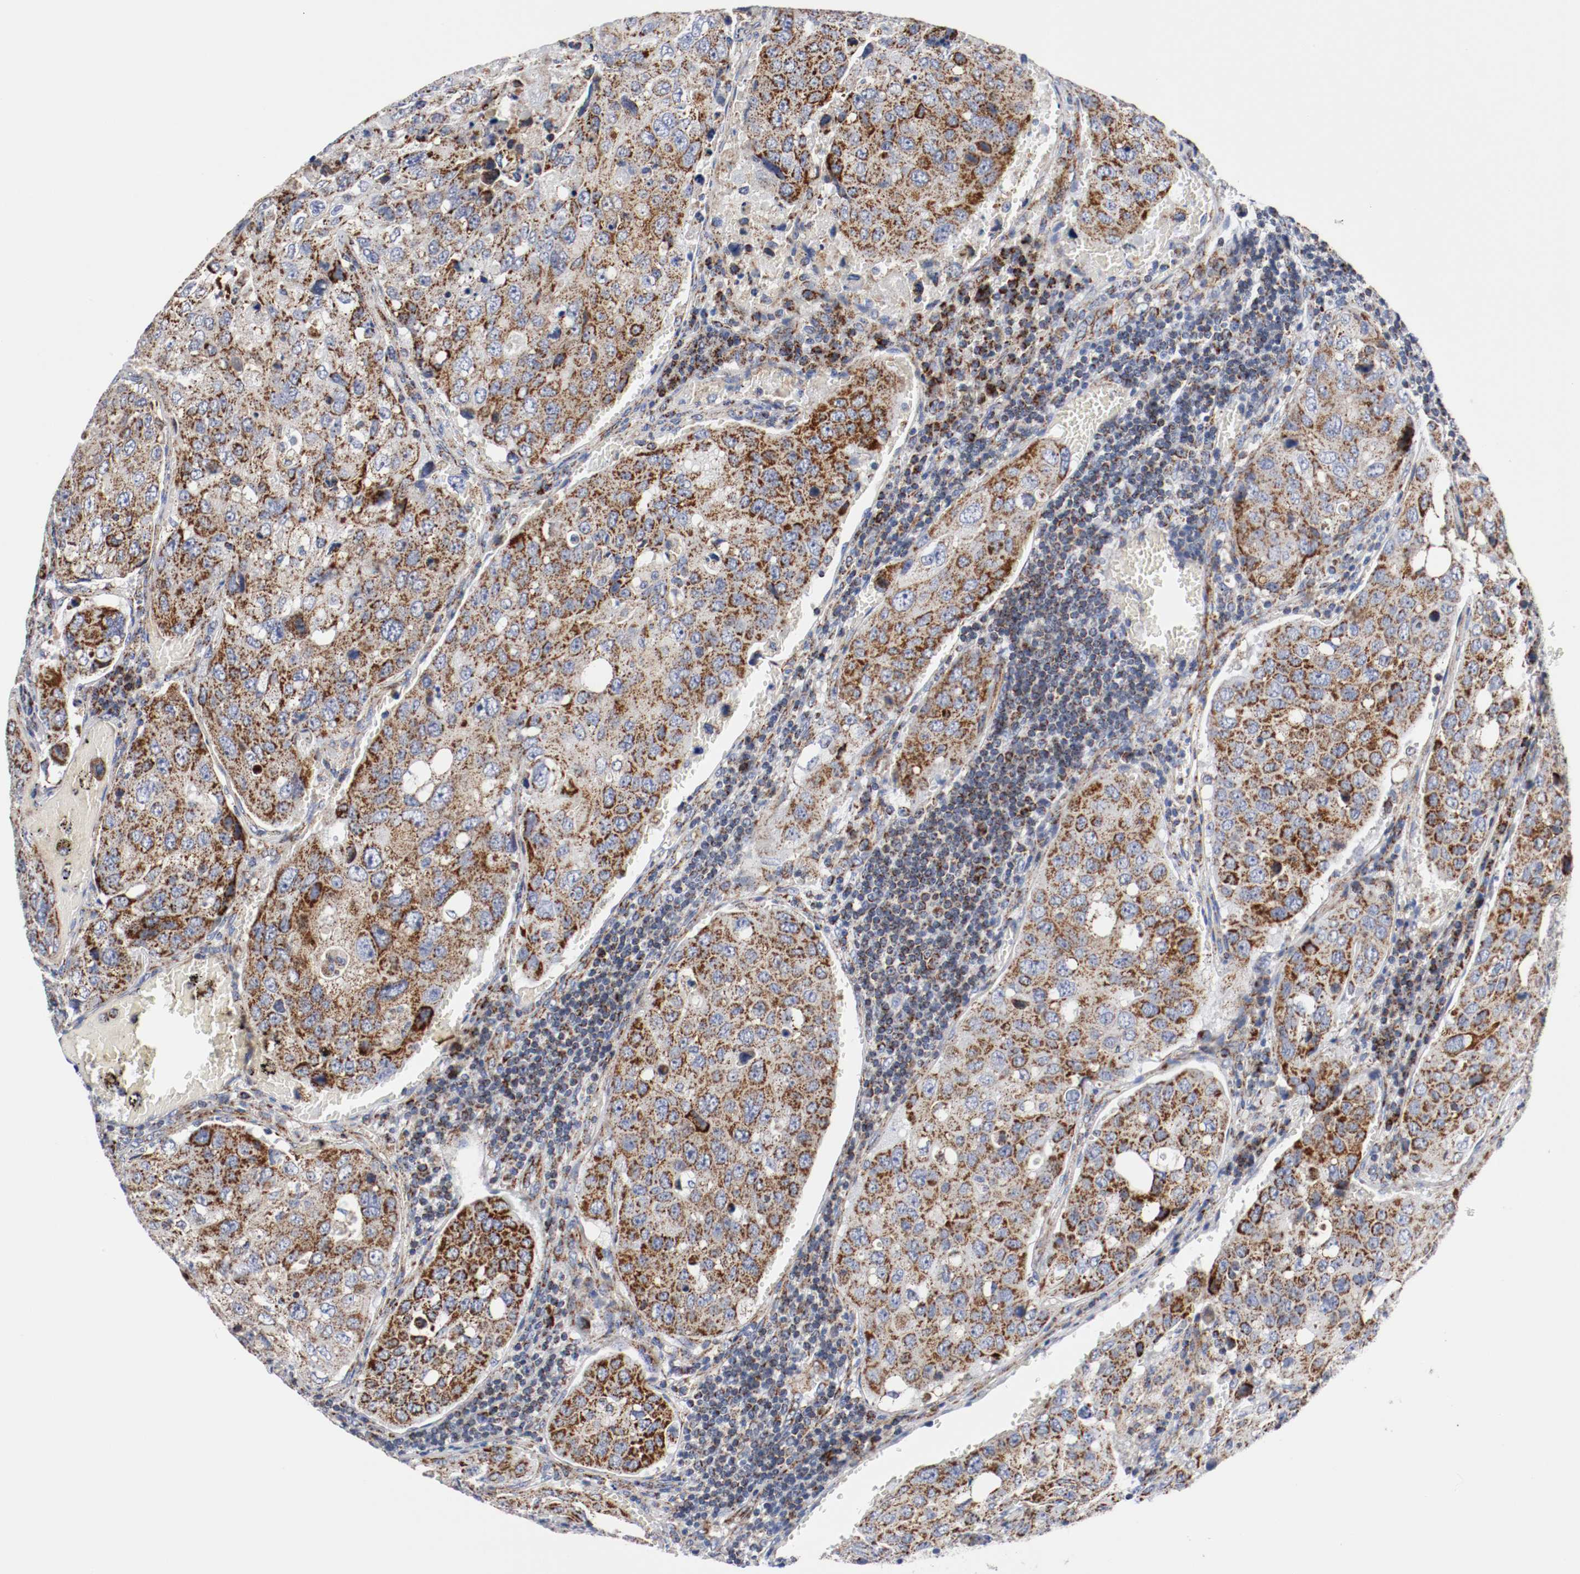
{"staining": {"intensity": "strong", "quantity": ">75%", "location": "cytoplasmic/membranous"}, "tissue": "urothelial cancer", "cell_type": "Tumor cells", "image_type": "cancer", "snomed": [{"axis": "morphology", "description": "Urothelial carcinoma, High grade"}, {"axis": "topography", "description": "Lymph node"}, {"axis": "topography", "description": "Urinary bladder"}], "caption": "Human urothelial carcinoma (high-grade) stained with a brown dye shows strong cytoplasmic/membranous positive positivity in approximately >75% of tumor cells.", "gene": "TUBD1", "patient": {"sex": "male", "age": 51}}